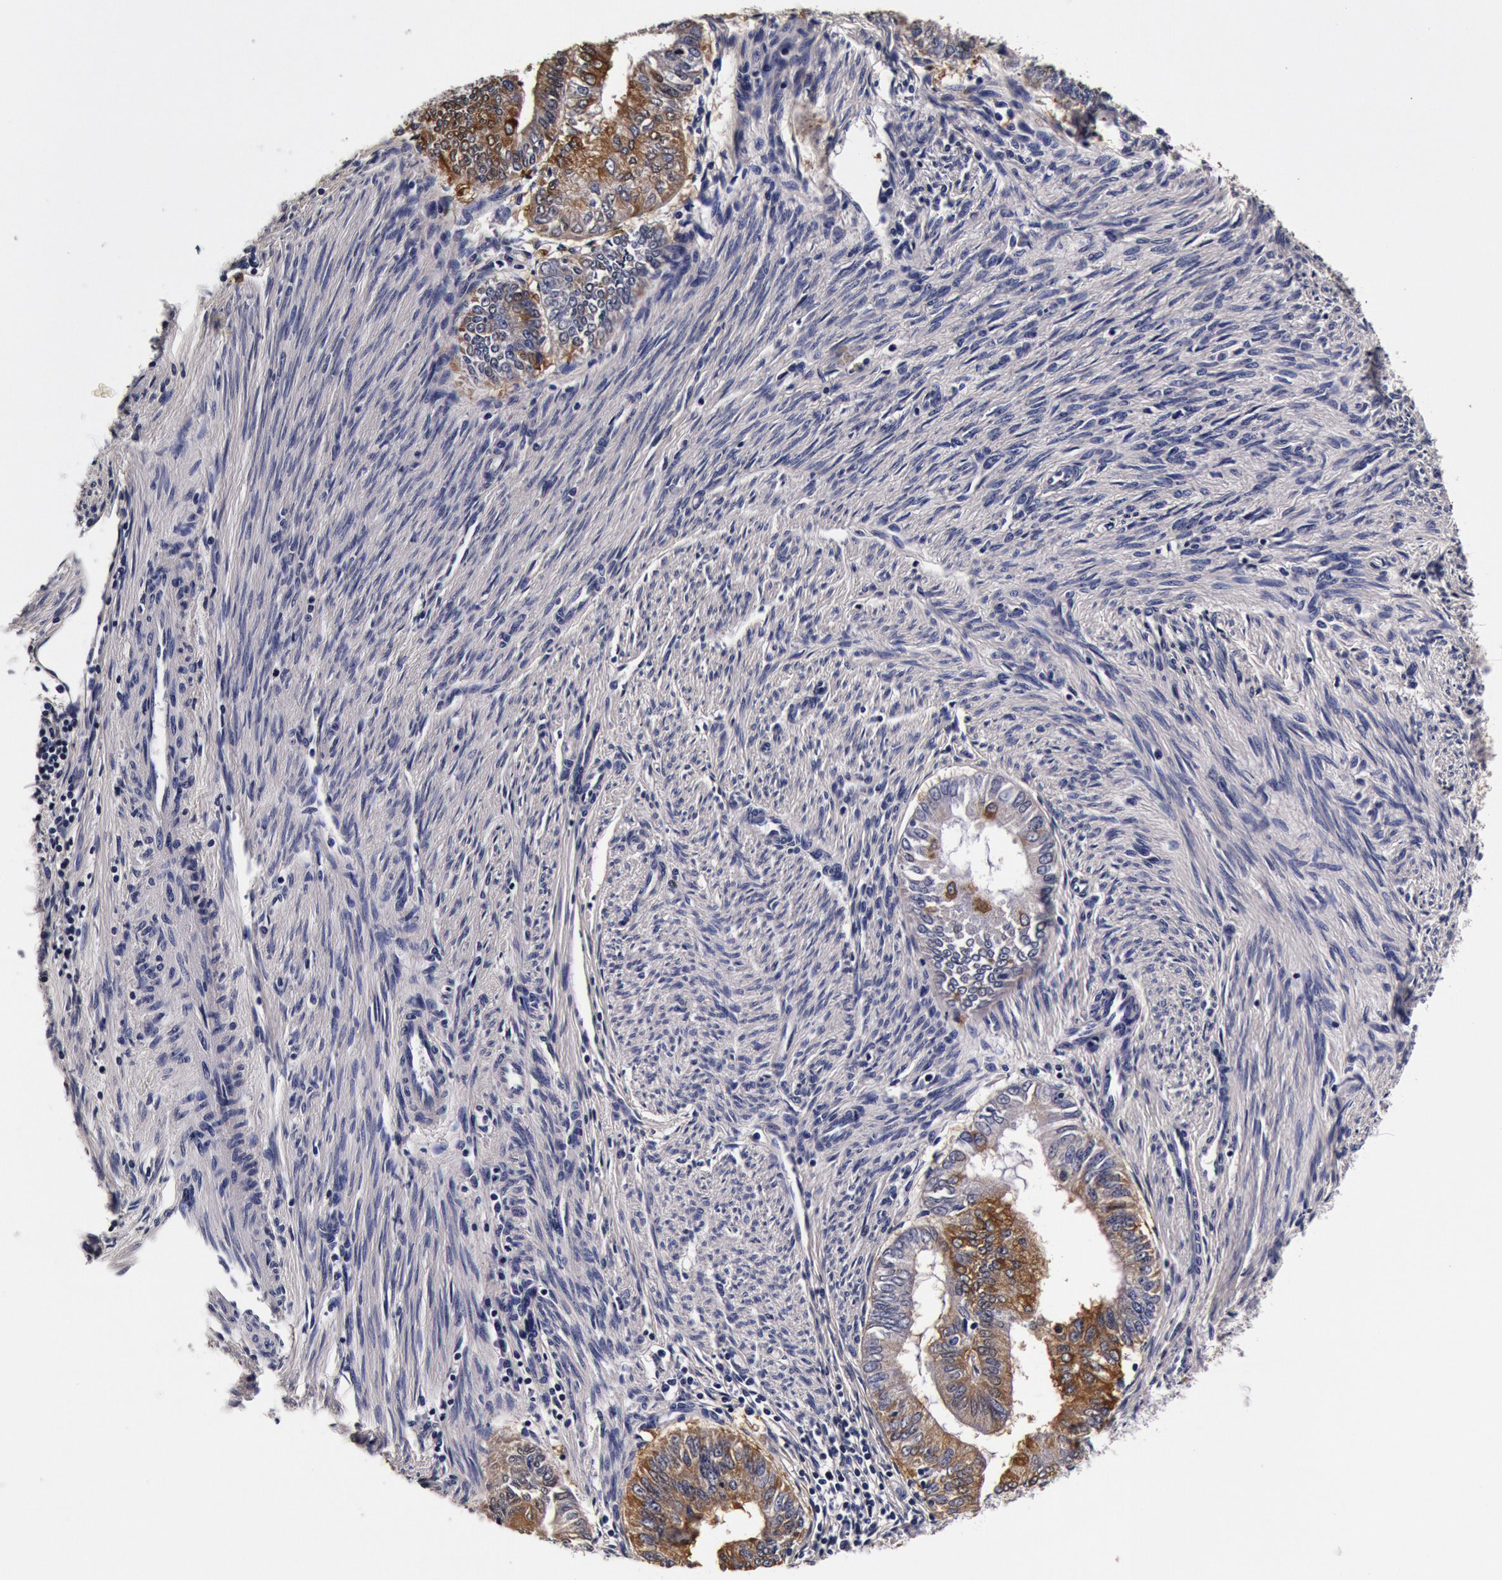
{"staining": {"intensity": "strong", "quantity": "25%-75%", "location": "cytoplasmic/membranous"}, "tissue": "endometrial cancer", "cell_type": "Tumor cells", "image_type": "cancer", "snomed": [{"axis": "morphology", "description": "Adenocarcinoma, NOS"}, {"axis": "topography", "description": "Endometrium"}], "caption": "Strong cytoplasmic/membranous staining for a protein is appreciated in about 25%-75% of tumor cells of endometrial adenocarcinoma using immunohistochemistry.", "gene": "CCDC22", "patient": {"sex": "female", "age": 66}}